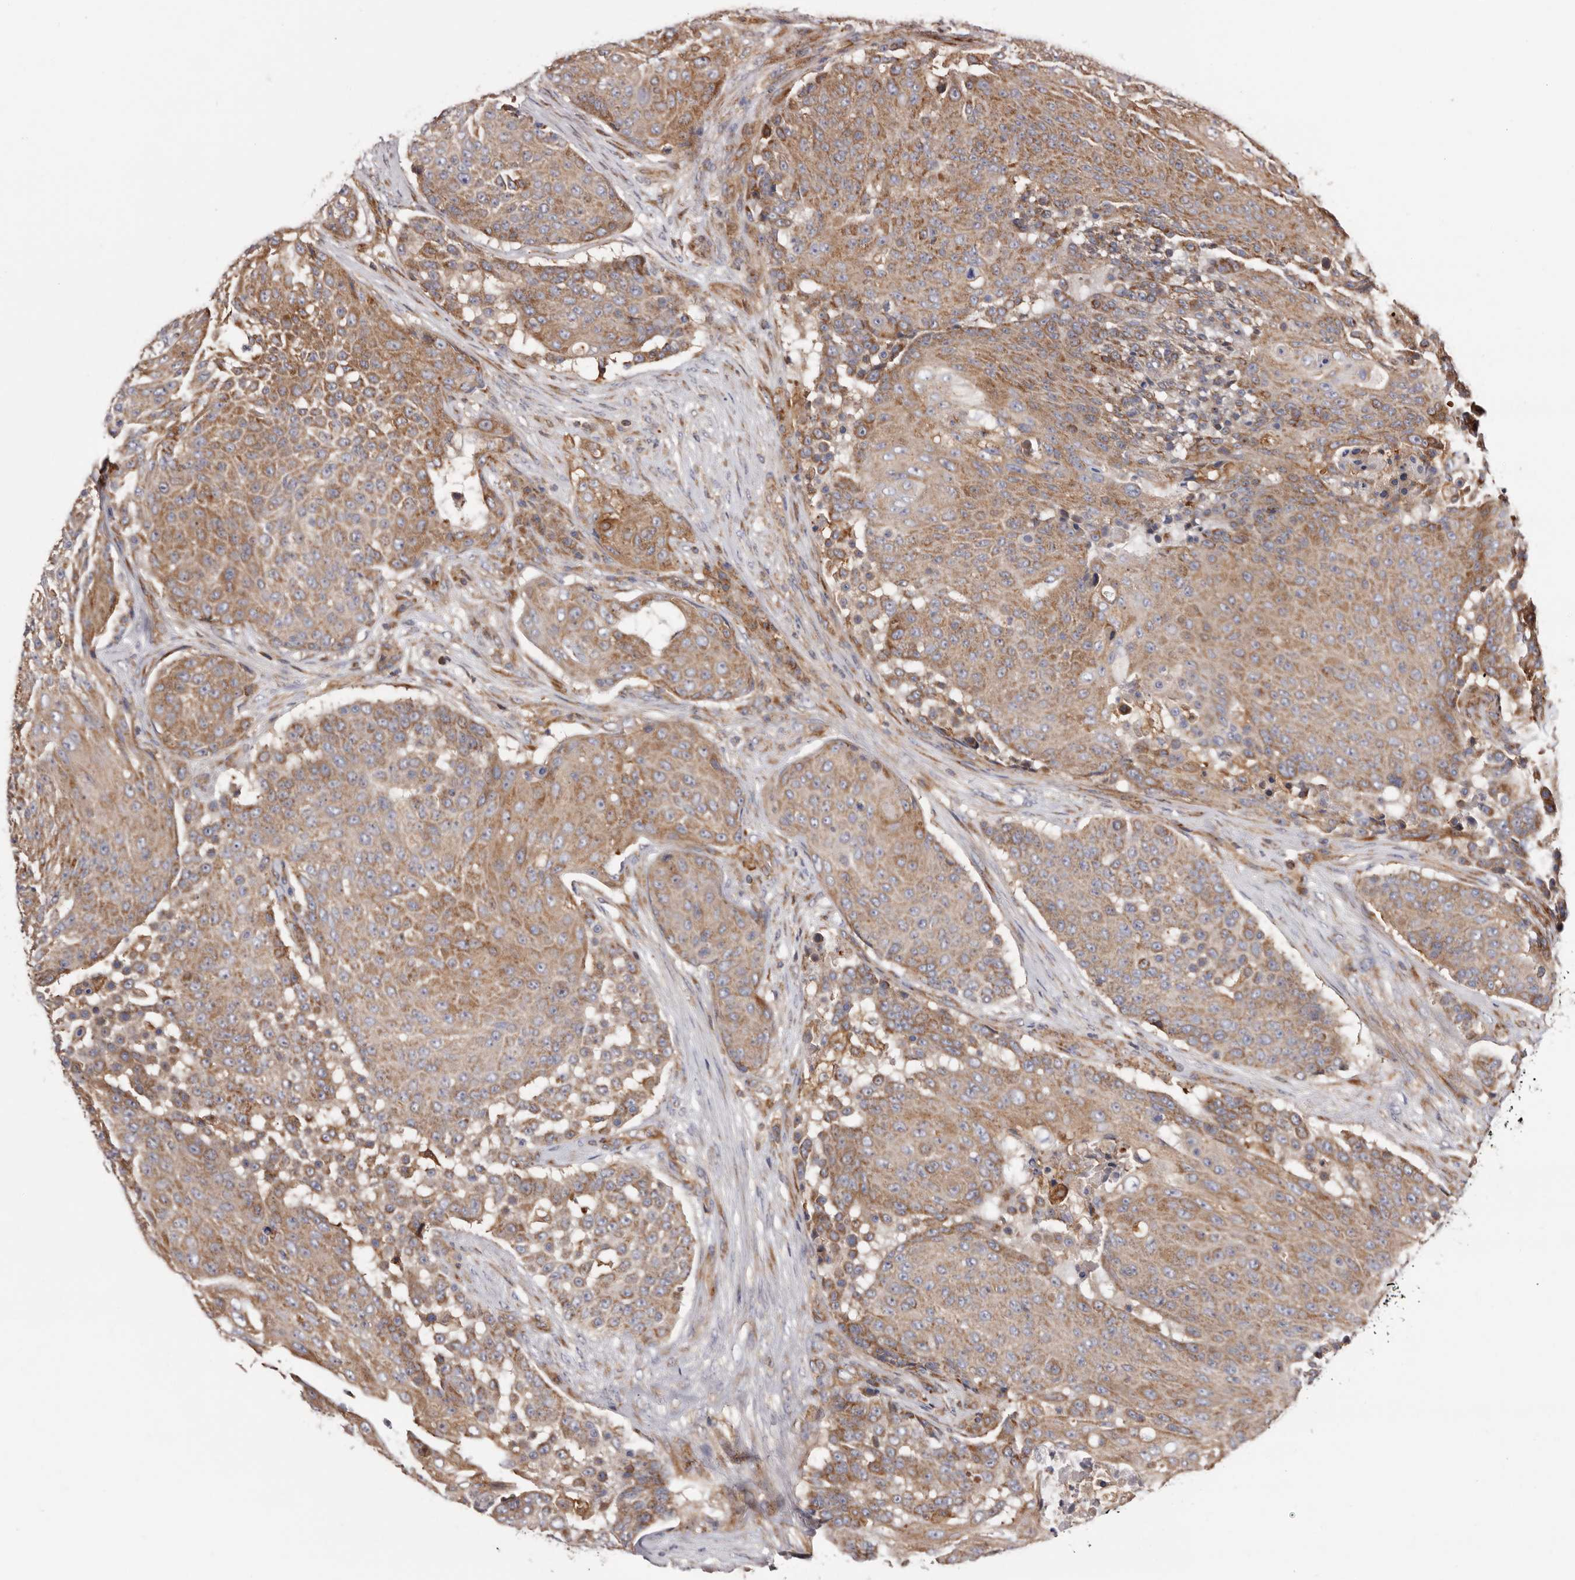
{"staining": {"intensity": "moderate", "quantity": ">75%", "location": "cytoplasmic/membranous"}, "tissue": "urothelial cancer", "cell_type": "Tumor cells", "image_type": "cancer", "snomed": [{"axis": "morphology", "description": "Urothelial carcinoma, High grade"}, {"axis": "topography", "description": "Urinary bladder"}], "caption": "Moderate cytoplasmic/membranous protein positivity is seen in about >75% of tumor cells in urothelial cancer.", "gene": "COQ8B", "patient": {"sex": "female", "age": 63}}